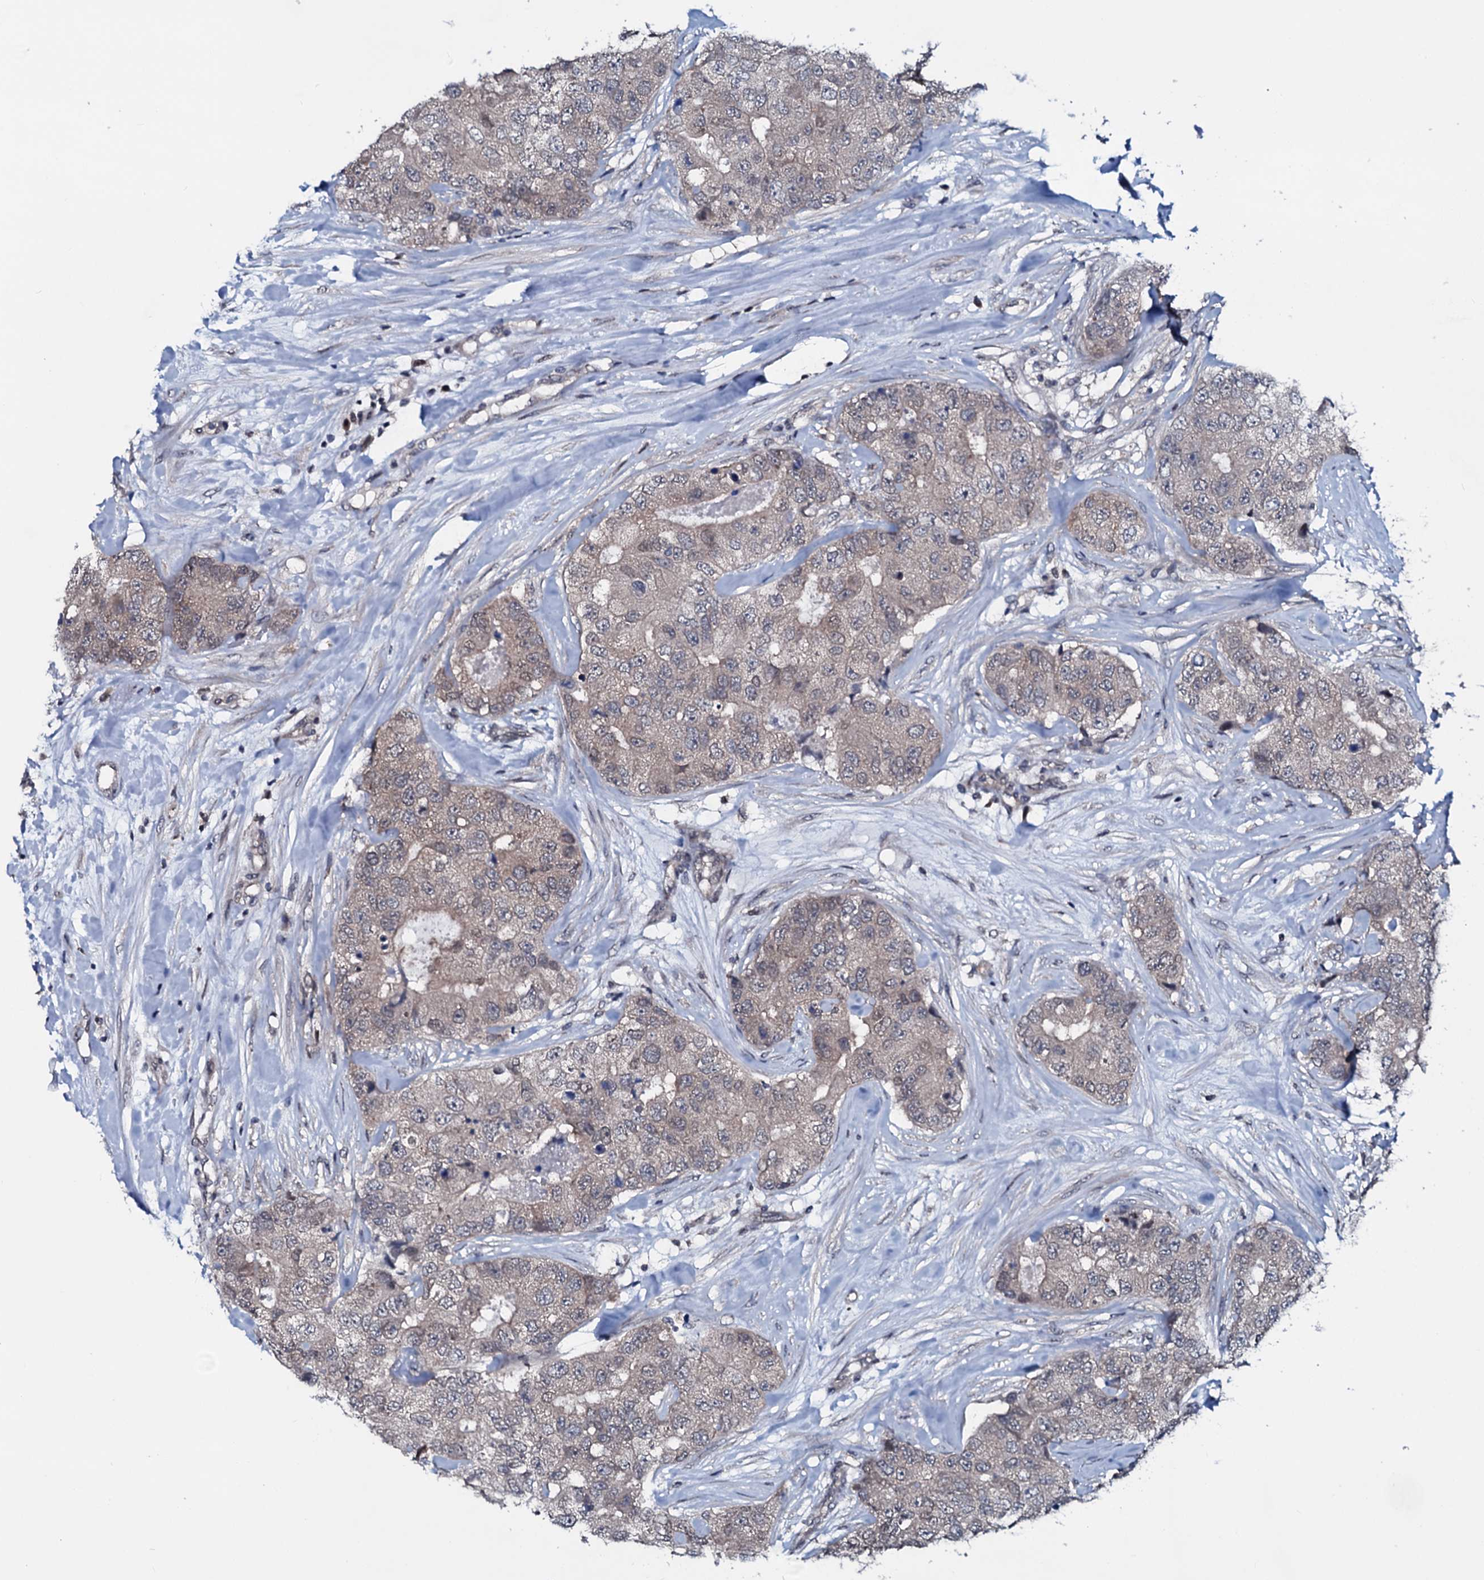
{"staining": {"intensity": "weak", "quantity": "<25%", "location": "cytoplasmic/membranous"}, "tissue": "breast cancer", "cell_type": "Tumor cells", "image_type": "cancer", "snomed": [{"axis": "morphology", "description": "Duct carcinoma"}, {"axis": "topography", "description": "Breast"}], "caption": "This is an immunohistochemistry (IHC) photomicrograph of human breast cancer (invasive ductal carcinoma). There is no positivity in tumor cells.", "gene": "OGFOD2", "patient": {"sex": "female", "age": 62}}